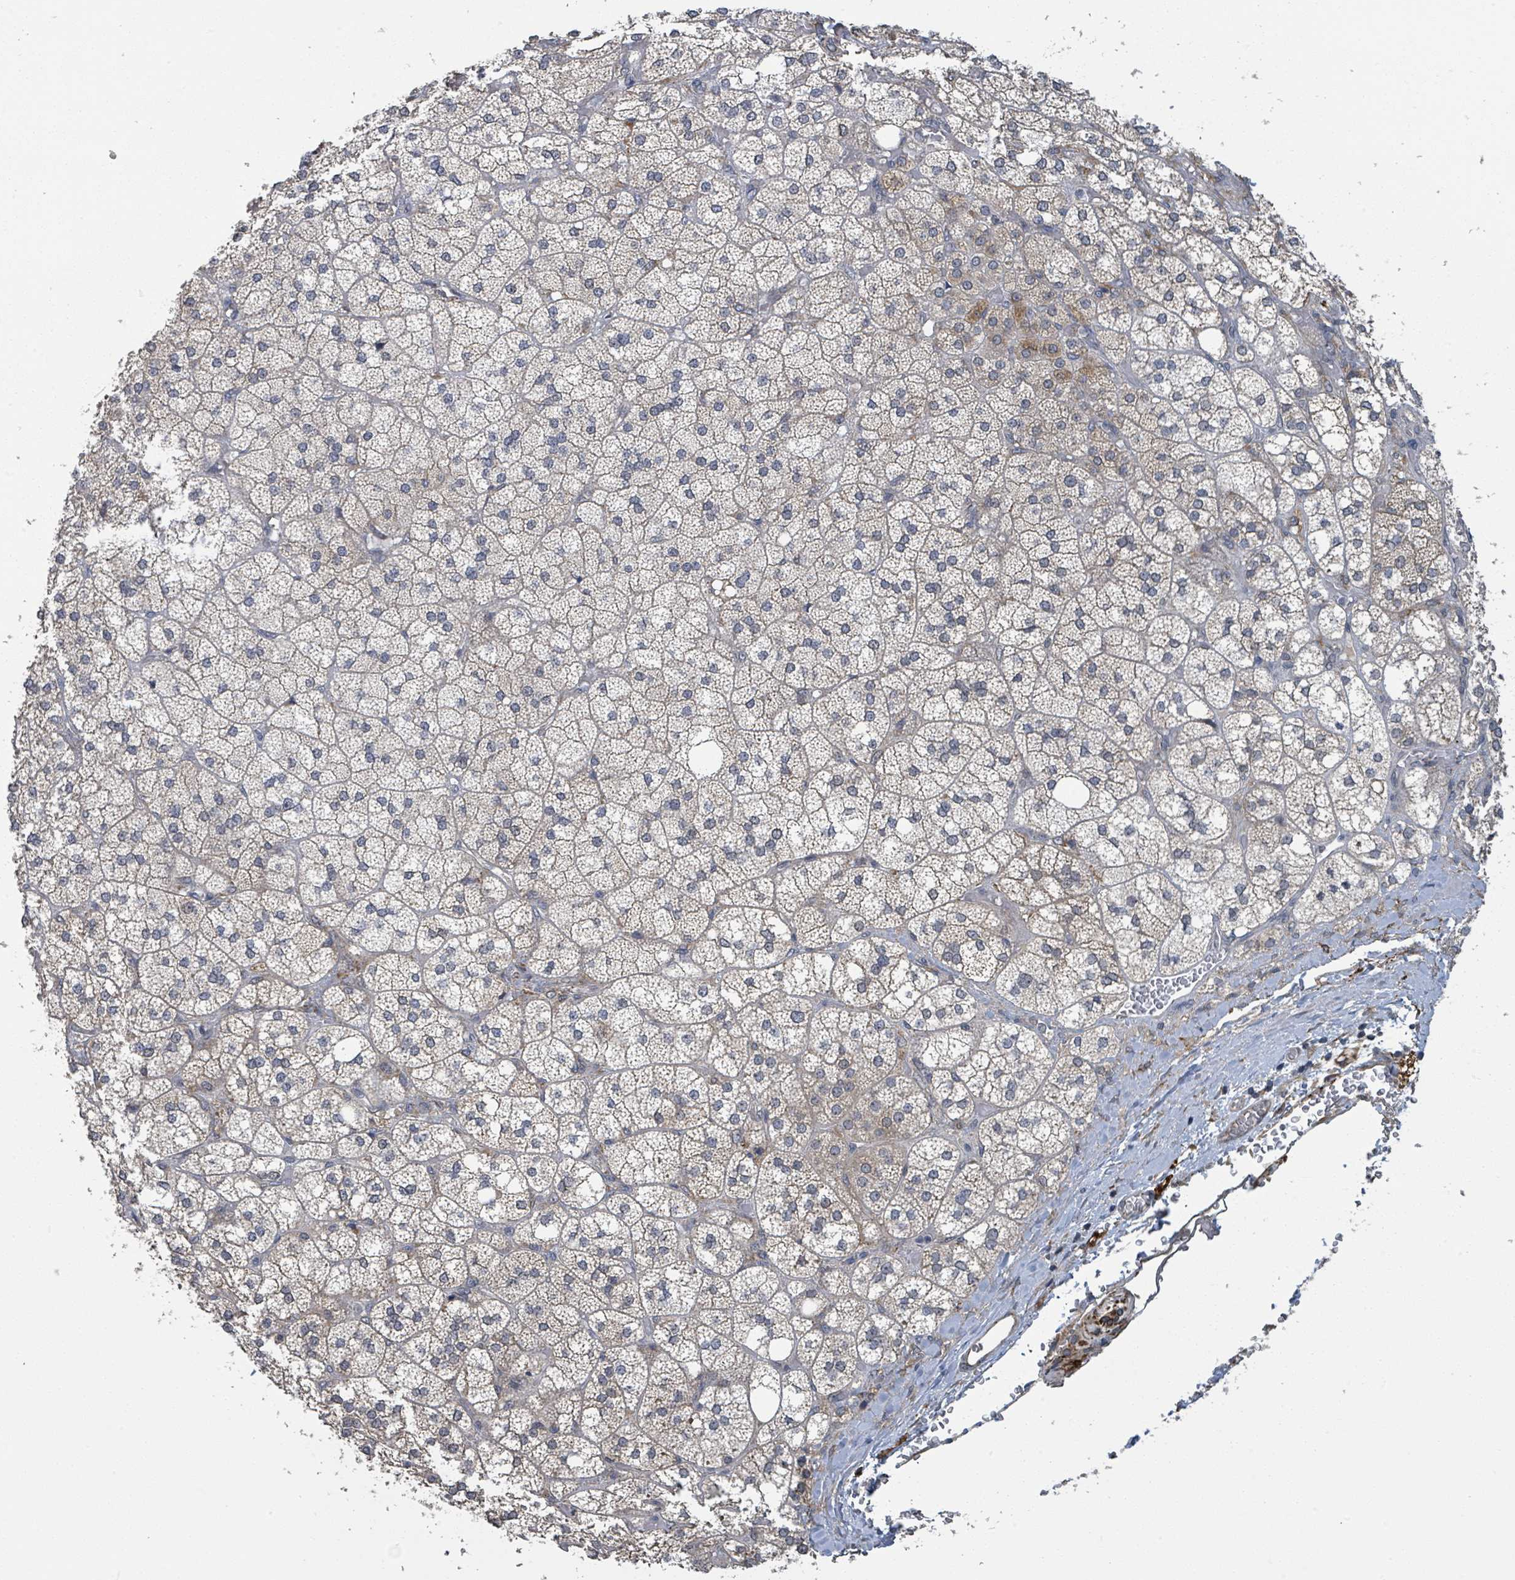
{"staining": {"intensity": "weak", "quantity": "25%-75%", "location": "cytoplasmic/membranous"}, "tissue": "adrenal gland", "cell_type": "Glandular cells", "image_type": "normal", "snomed": [{"axis": "morphology", "description": "Normal tissue, NOS"}, {"axis": "topography", "description": "Adrenal gland"}], "caption": "IHC of normal adrenal gland displays low levels of weak cytoplasmic/membranous expression in about 25%-75% of glandular cells. The staining was performed using DAB (3,3'-diaminobenzidine) to visualize the protein expression in brown, while the nuclei were stained in blue with hematoxylin (Magnification: 20x).", "gene": "CCDC121", "patient": {"sex": "male", "age": 61}}